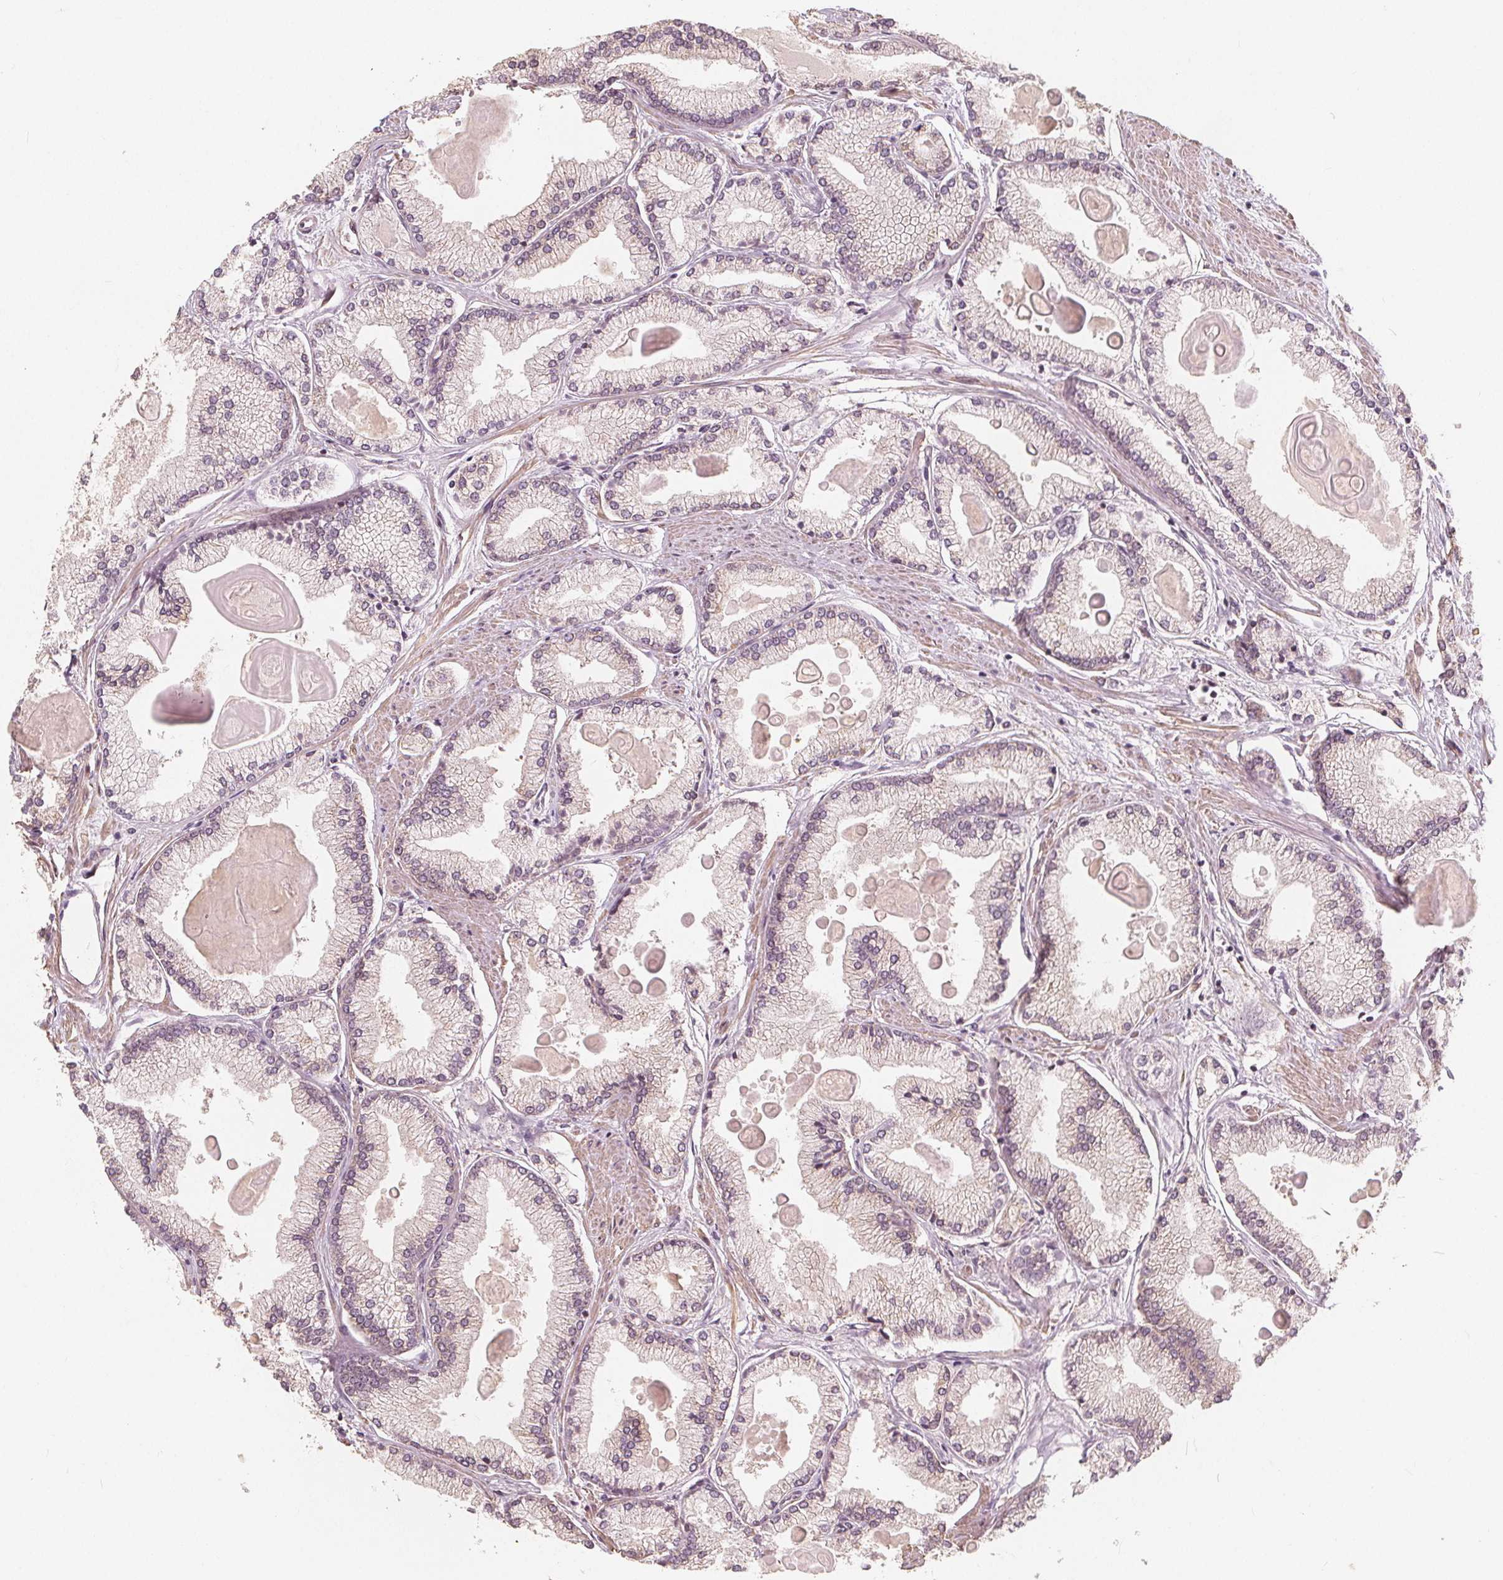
{"staining": {"intensity": "negative", "quantity": "none", "location": "none"}, "tissue": "prostate cancer", "cell_type": "Tumor cells", "image_type": "cancer", "snomed": [{"axis": "morphology", "description": "Adenocarcinoma, High grade"}, {"axis": "topography", "description": "Prostate"}], "caption": "A histopathology image of human prostate cancer (high-grade adenocarcinoma) is negative for staining in tumor cells.", "gene": "PEX26", "patient": {"sex": "male", "age": 68}}